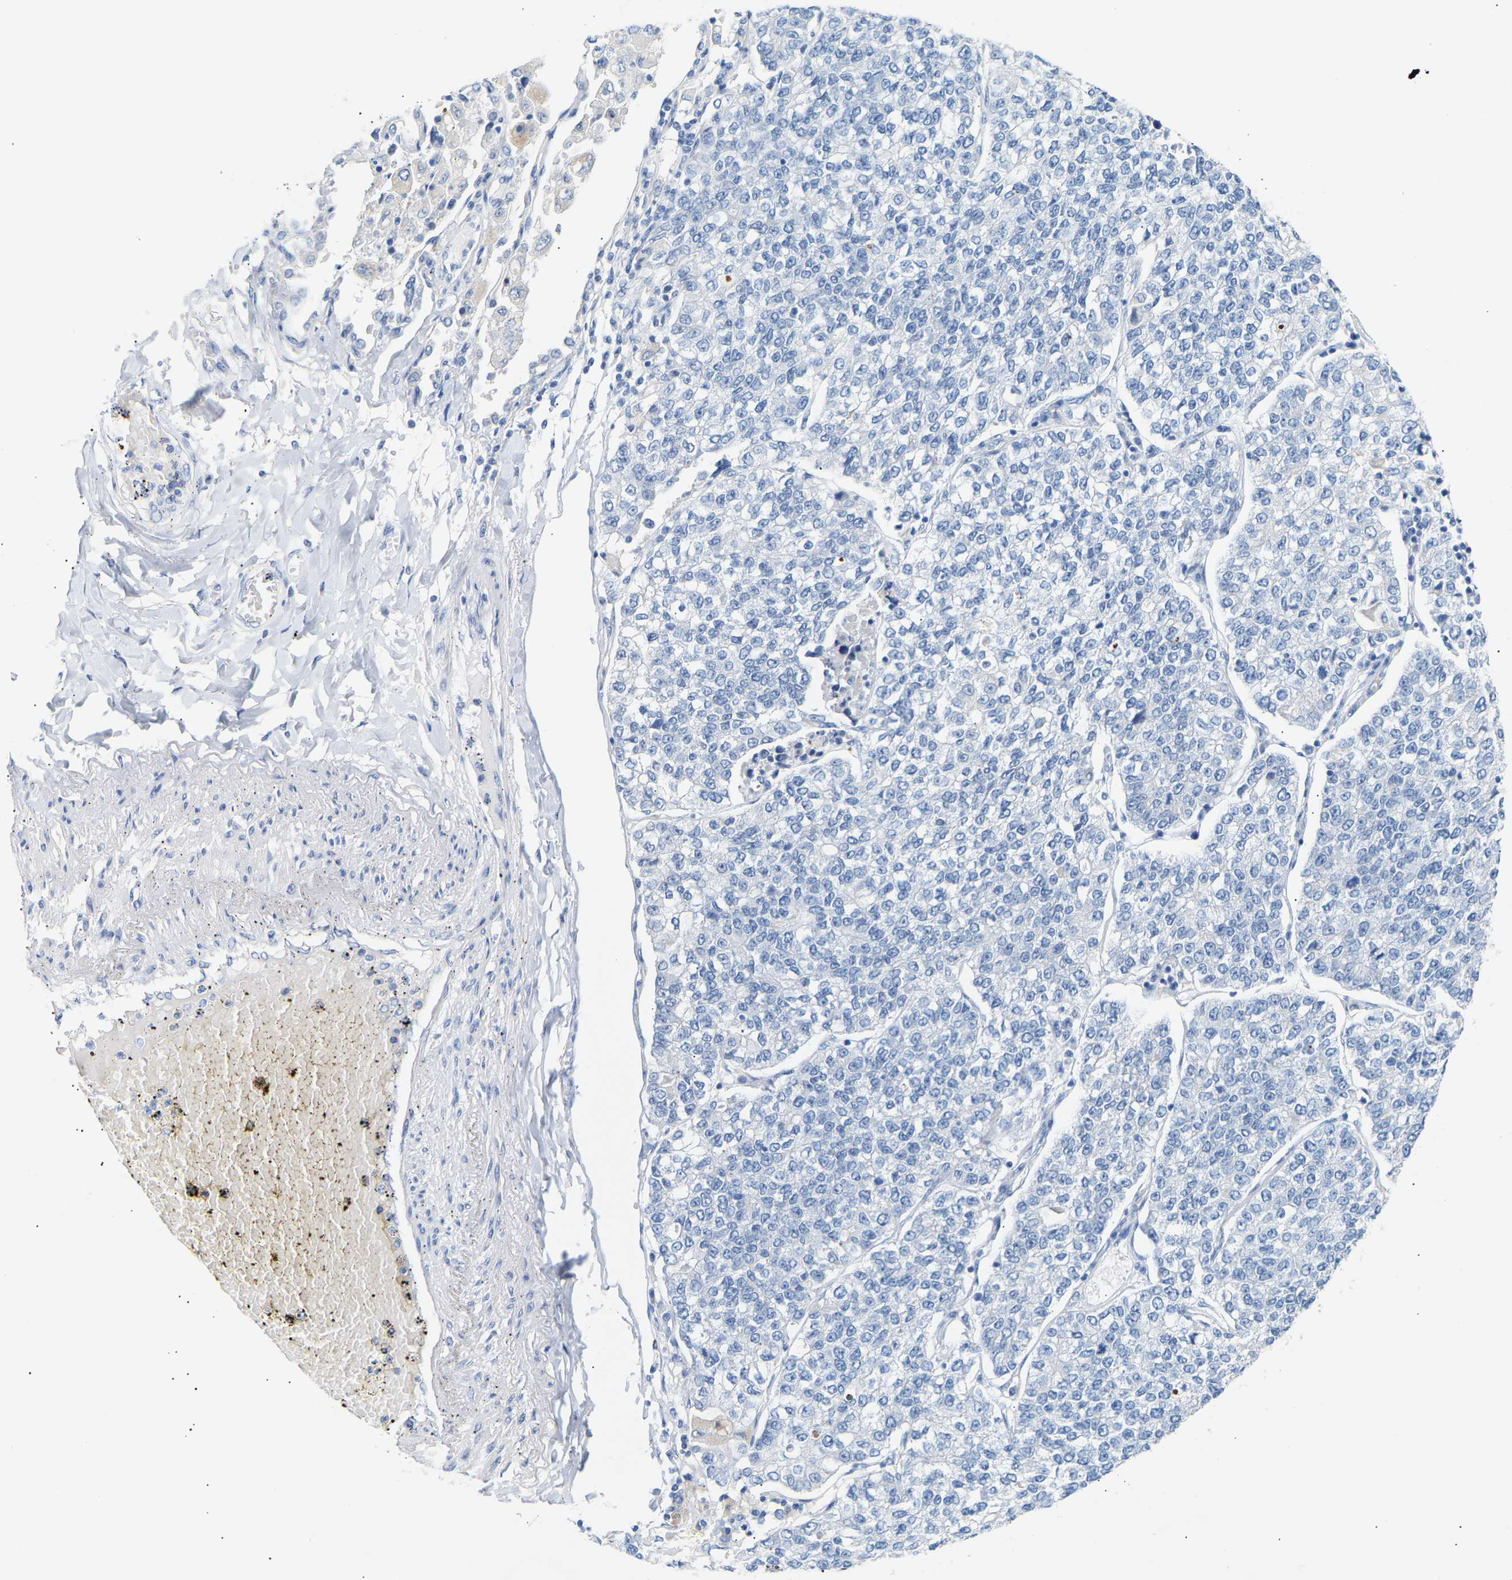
{"staining": {"intensity": "negative", "quantity": "none", "location": "none"}, "tissue": "lung cancer", "cell_type": "Tumor cells", "image_type": "cancer", "snomed": [{"axis": "morphology", "description": "Adenocarcinoma, NOS"}, {"axis": "topography", "description": "Lung"}], "caption": "High power microscopy histopathology image of an IHC micrograph of lung adenocarcinoma, revealing no significant staining in tumor cells.", "gene": "PEX1", "patient": {"sex": "male", "age": 49}}